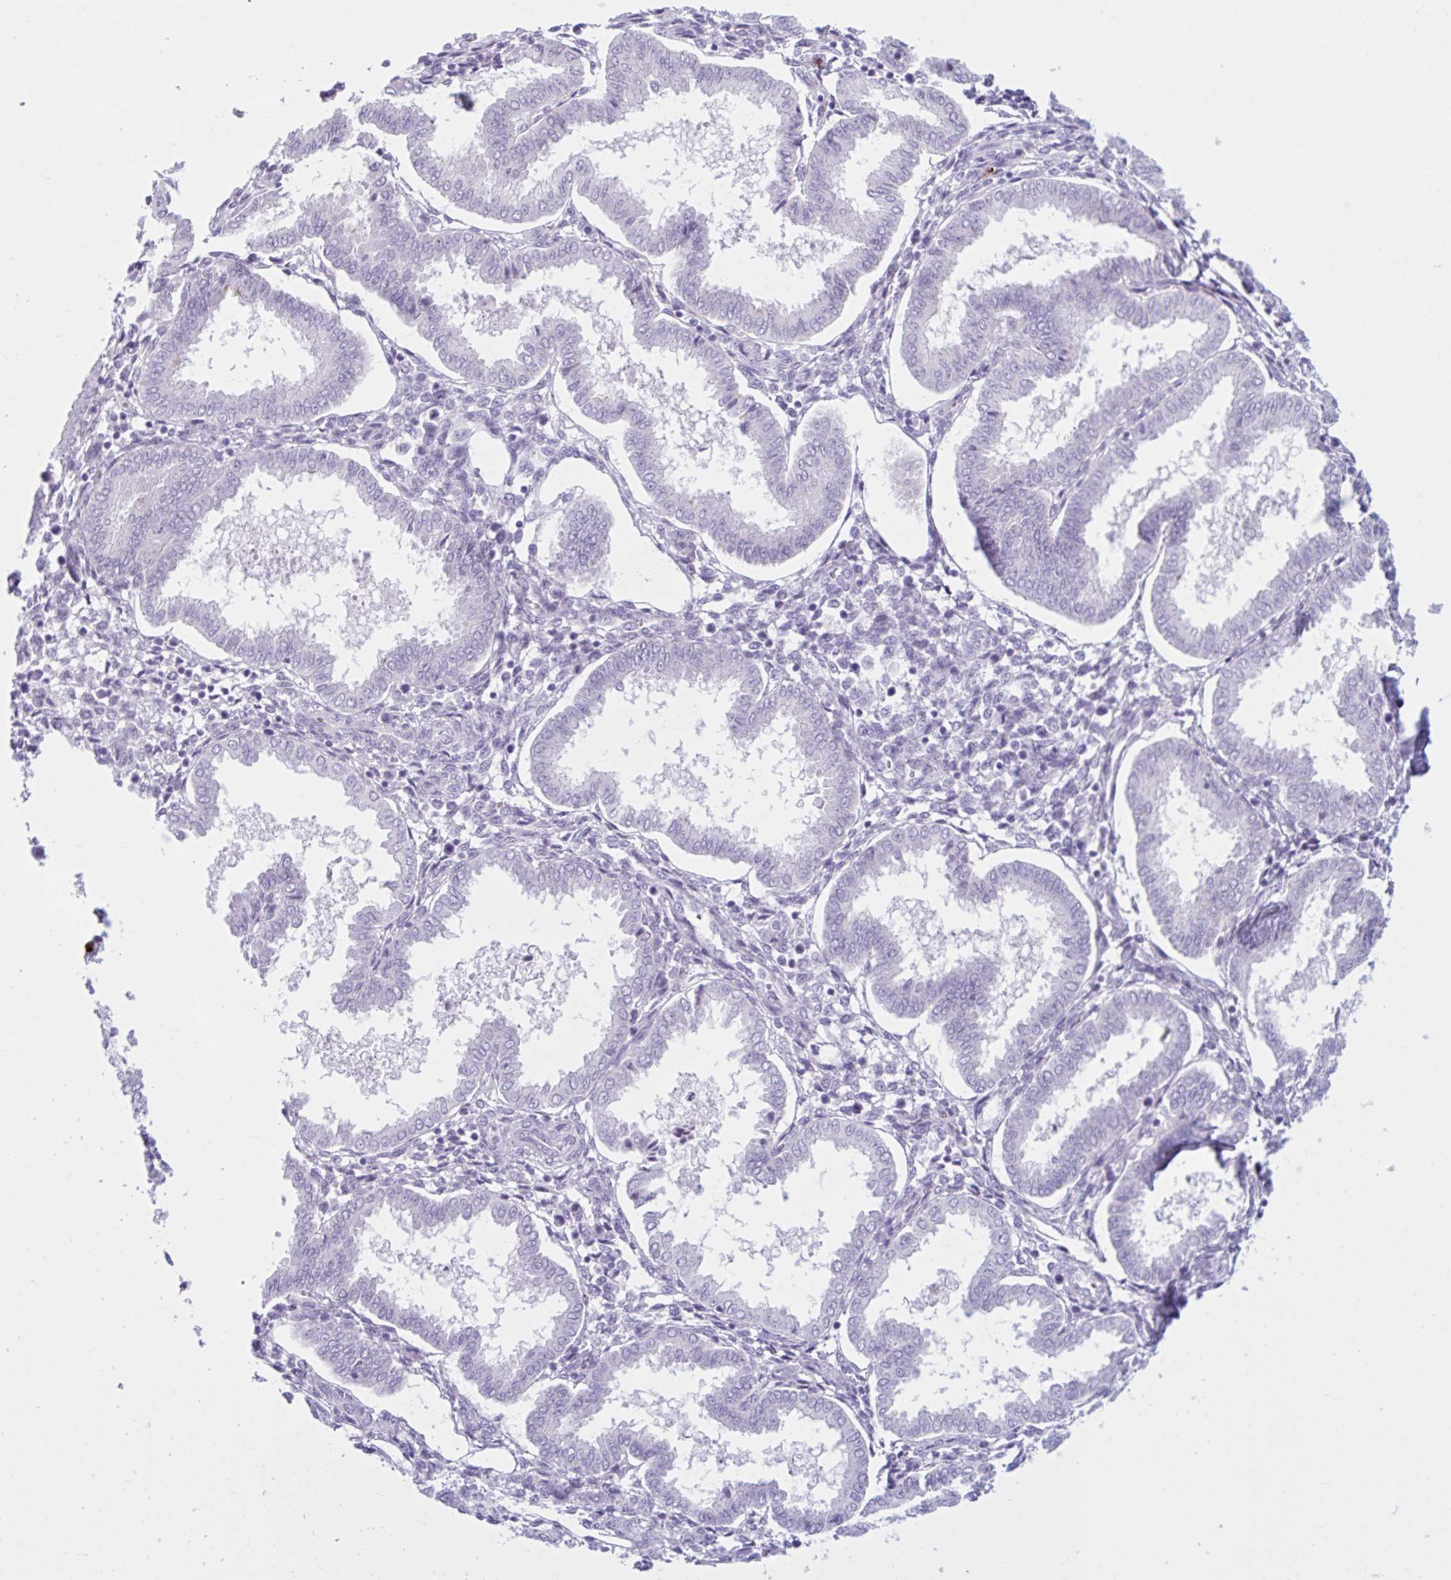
{"staining": {"intensity": "negative", "quantity": "none", "location": "none"}, "tissue": "endometrium", "cell_type": "Cells in endometrial stroma", "image_type": "normal", "snomed": [{"axis": "morphology", "description": "Normal tissue, NOS"}, {"axis": "topography", "description": "Endometrium"}], "caption": "Endometrium was stained to show a protein in brown. There is no significant staining in cells in endometrial stroma. Nuclei are stained in blue.", "gene": "CEP120", "patient": {"sex": "female", "age": 24}}